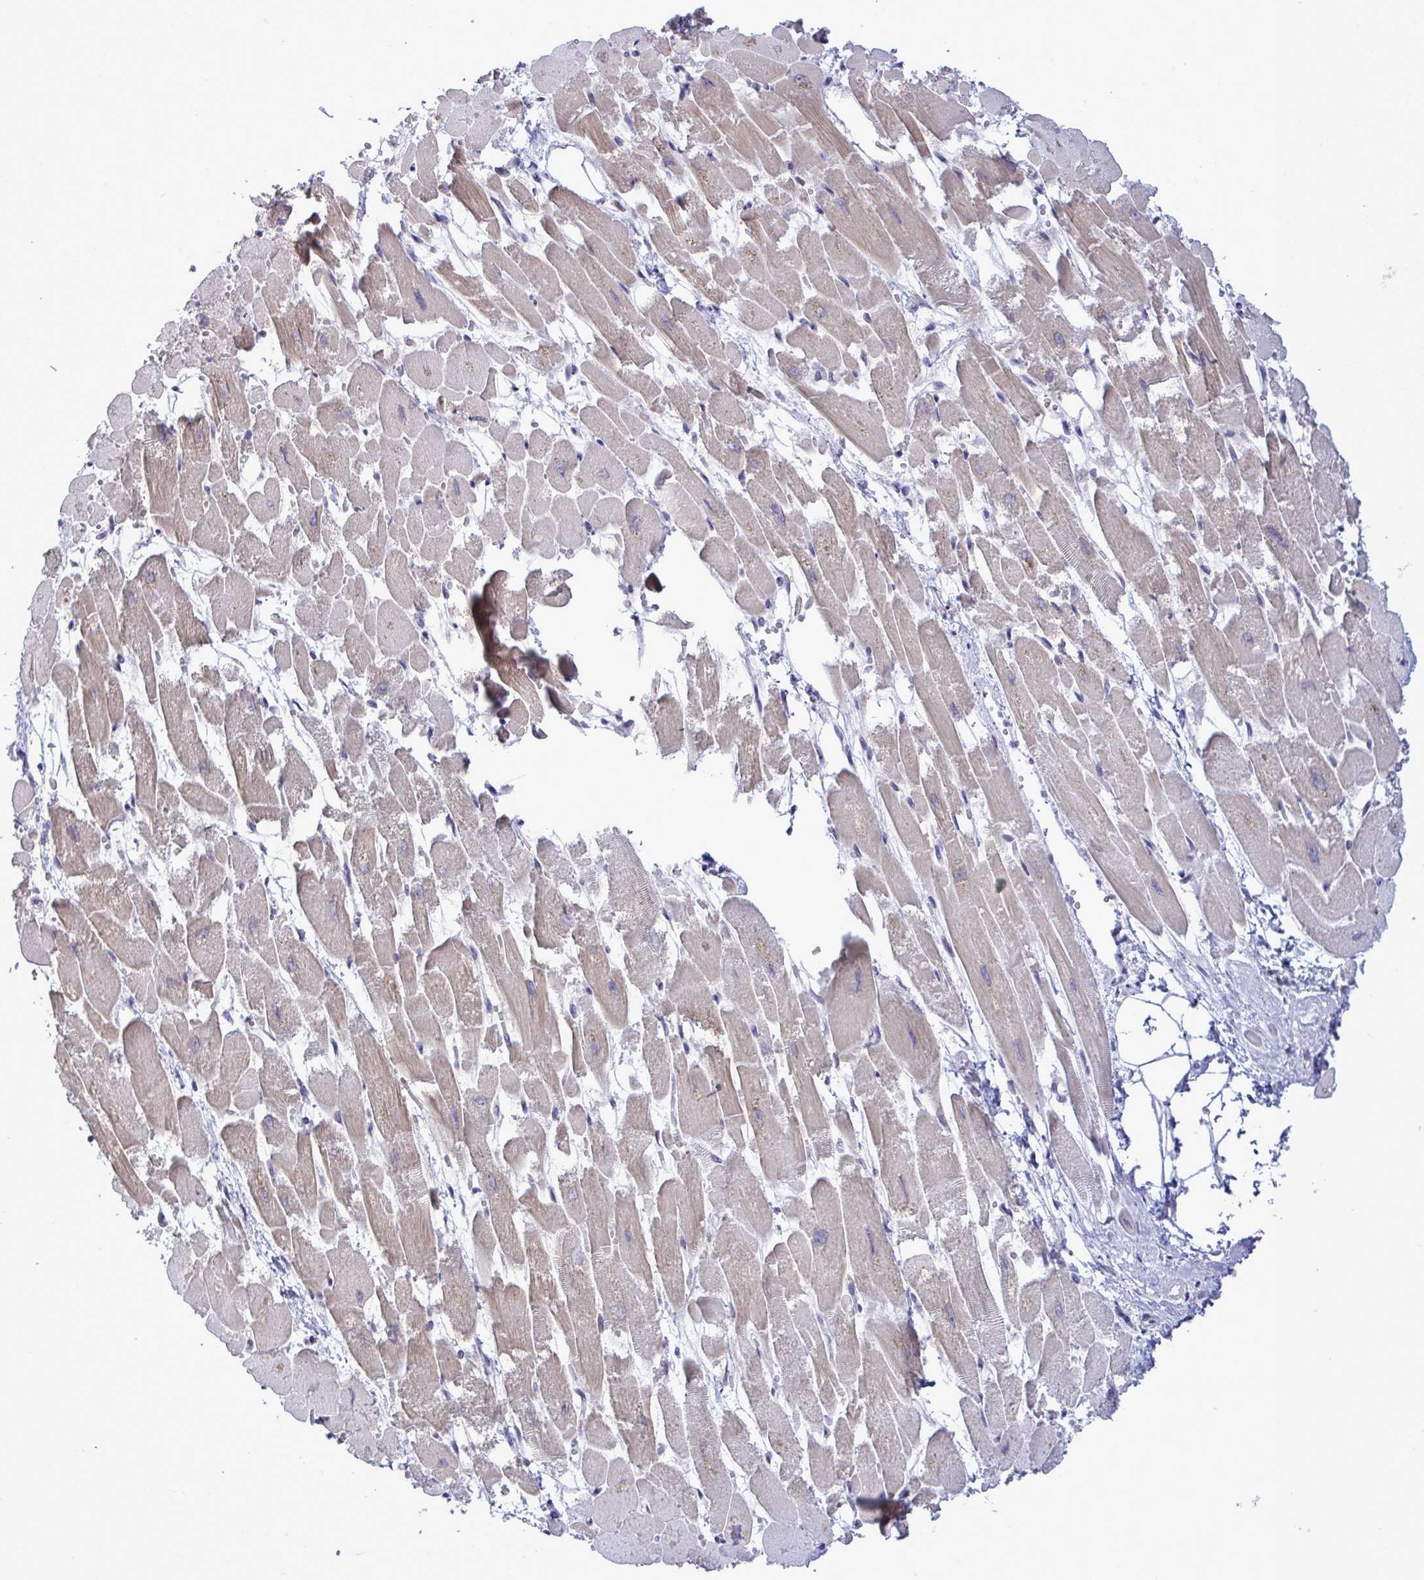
{"staining": {"intensity": "weak", "quantity": ">75%", "location": "cytoplasmic/membranous"}, "tissue": "heart muscle", "cell_type": "Cardiomyocytes", "image_type": "normal", "snomed": [{"axis": "morphology", "description": "Normal tissue, NOS"}, {"axis": "topography", "description": "Heart"}], "caption": "Protein expression analysis of benign human heart muscle reveals weak cytoplasmic/membranous expression in approximately >75% of cardiomyocytes.", "gene": "MFSD4A", "patient": {"sex": "female", "age": 52}}